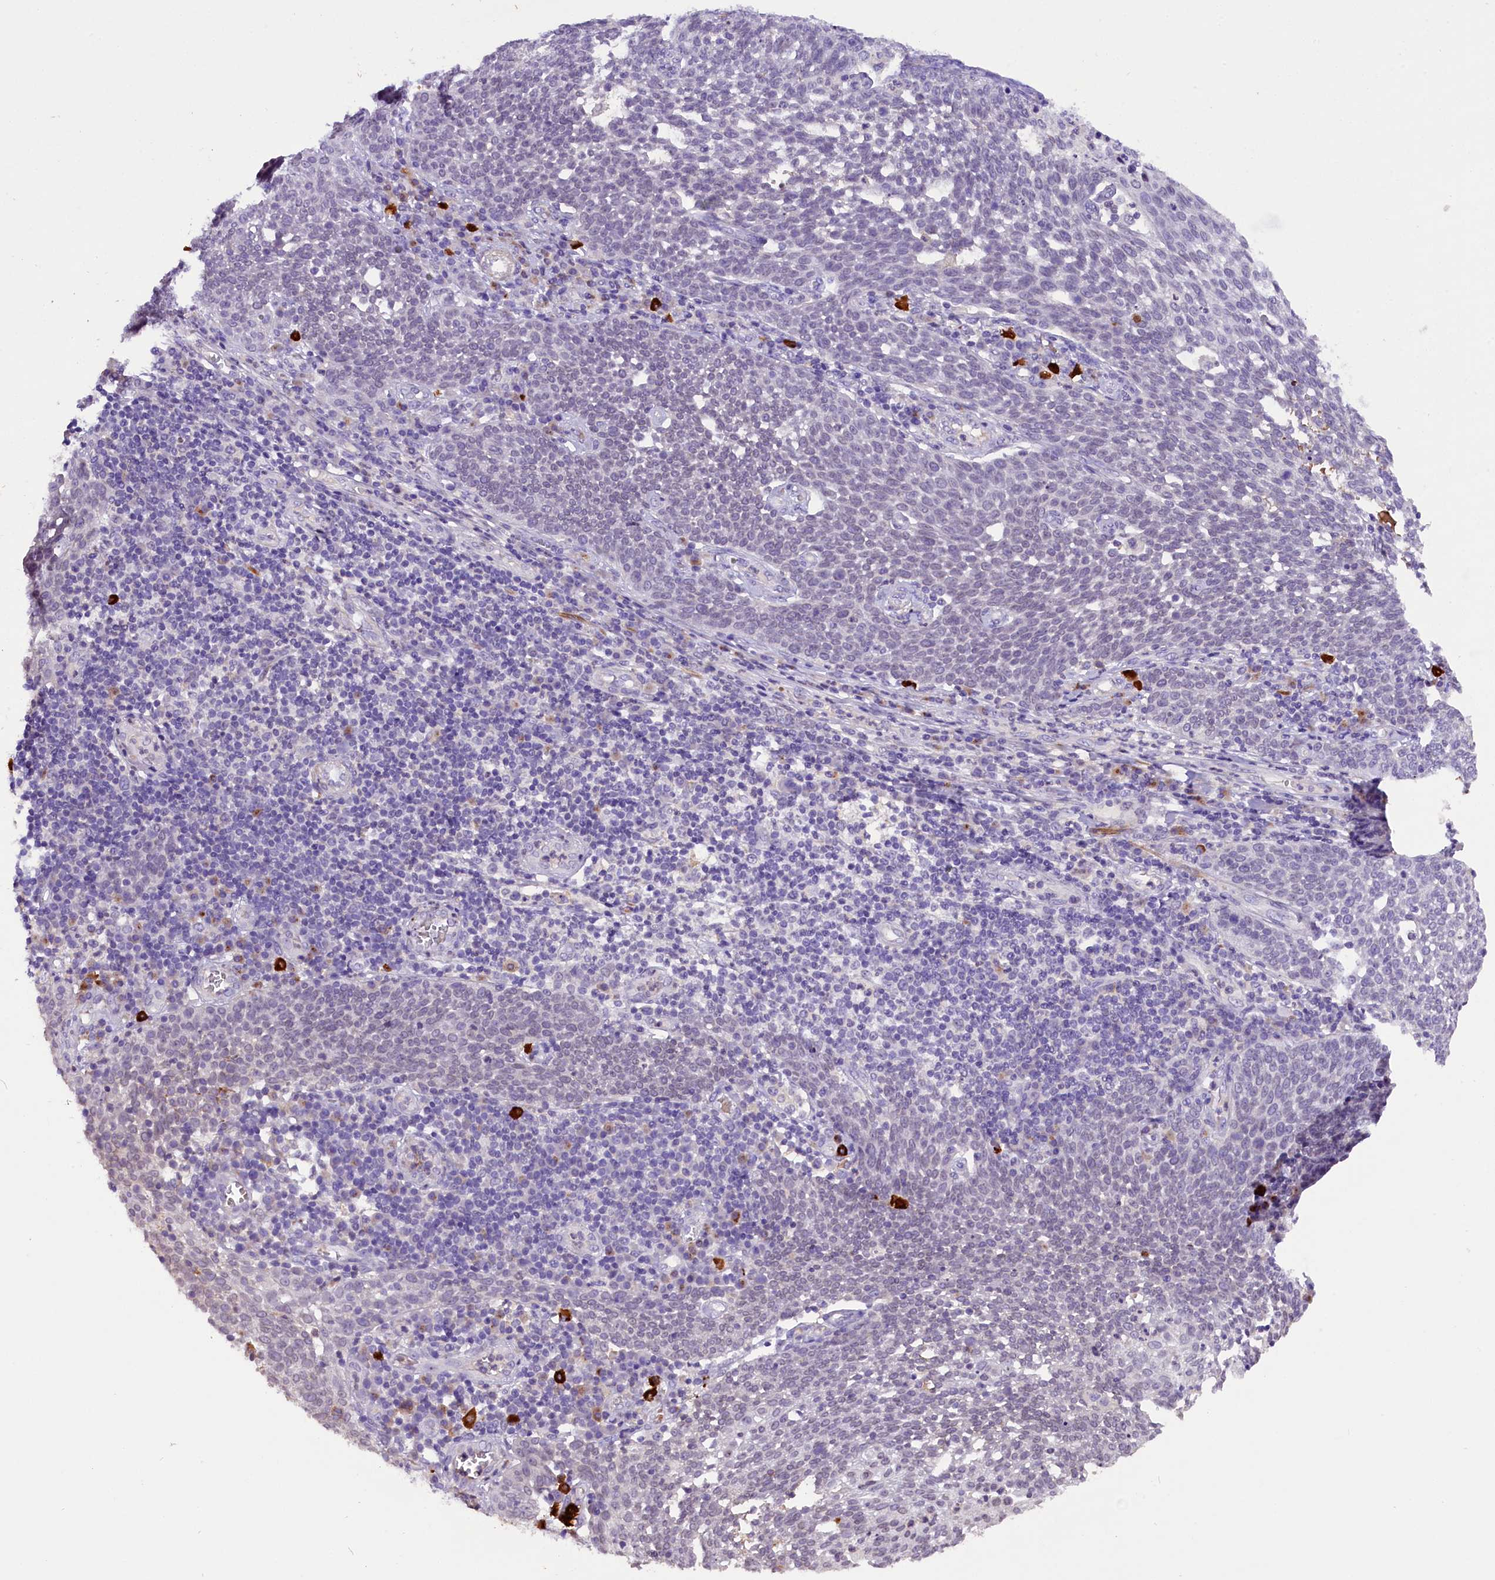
{"staining": {"intensity": "negative", "quantity": "none", "location": "none"}, "tissue": "cervical cancer", "cell_type": "Tumor cells", "image_type": "cancer", "snomed": [{"axis": "morphology", "description": "Squamous cell carcinoma, NOS"}, {"axis": "topography", "description": "Cervix"}], "caption": "High magnification brightfield microscopy of cervical cancer (squamous cell carcinoma) stained with DAB (brown) and counterstained with hematoxylin (blue): tumor cells show no significant staining.", "gene": "MEX3B", "patient": {"sex": "female", "age": 34}}